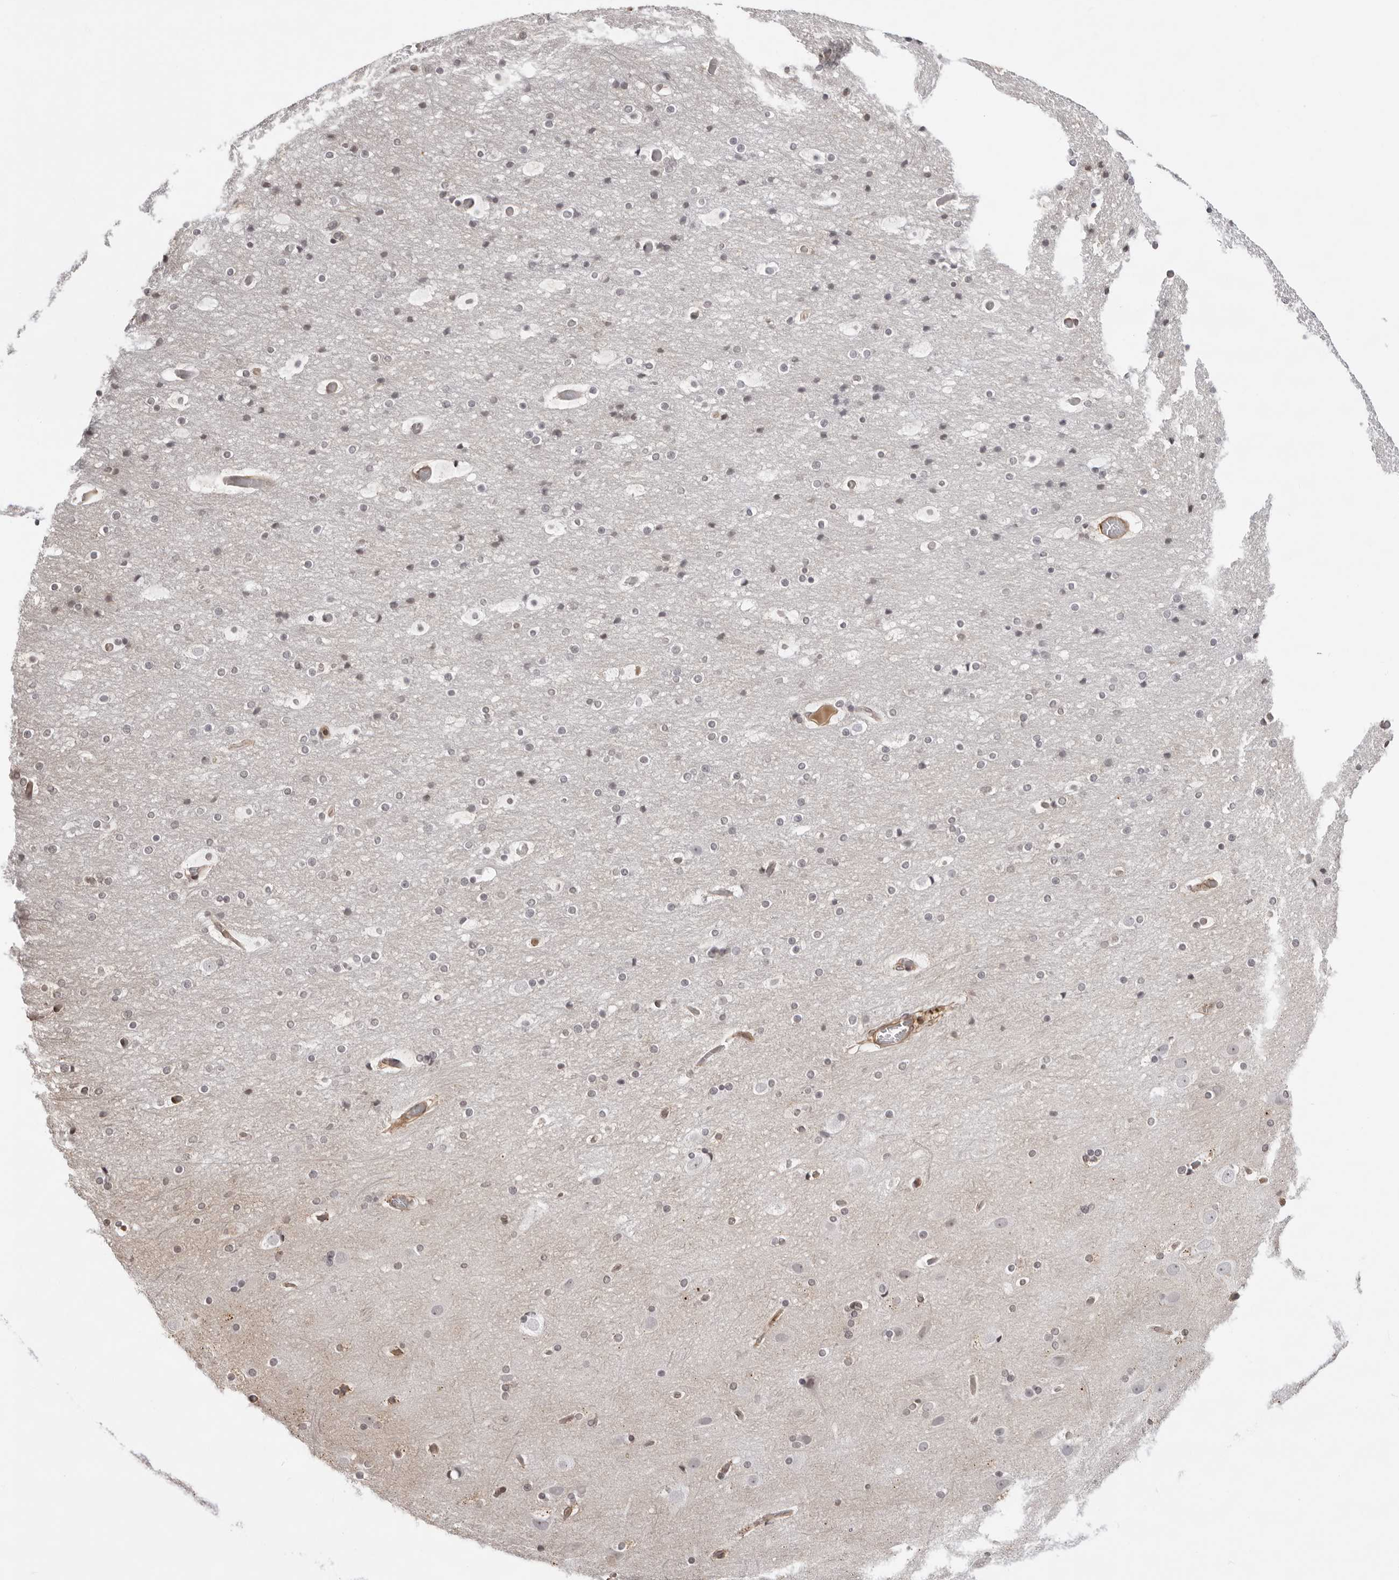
{"staining": {"intensity": "moderate", "quantity": ">75%", "location": "cytoplasmic/membranous"}, "tissue": "cerebral cortex", "cell_type": "Endothelial cells", "image_type": "normal", "snomed": [{"axis": "morphology", "description": "Normal tissue, NOS"}, {"axis": "topography", "description": "Cerebral cortex"}], "caption": "Protein expression analysis of unremarkable cerebral cortex exhibits moderate cytoplasmic/membranous positivity in approximately >75% of endothelial cells. The staining was performed using DAB (3,3'-diaminobenzidine), with brown indicating positive protein expression. Nuclei are stained blue with hematoxylin.", "gene": "UNK", "patient": {"sex": "male", "age": 57}}